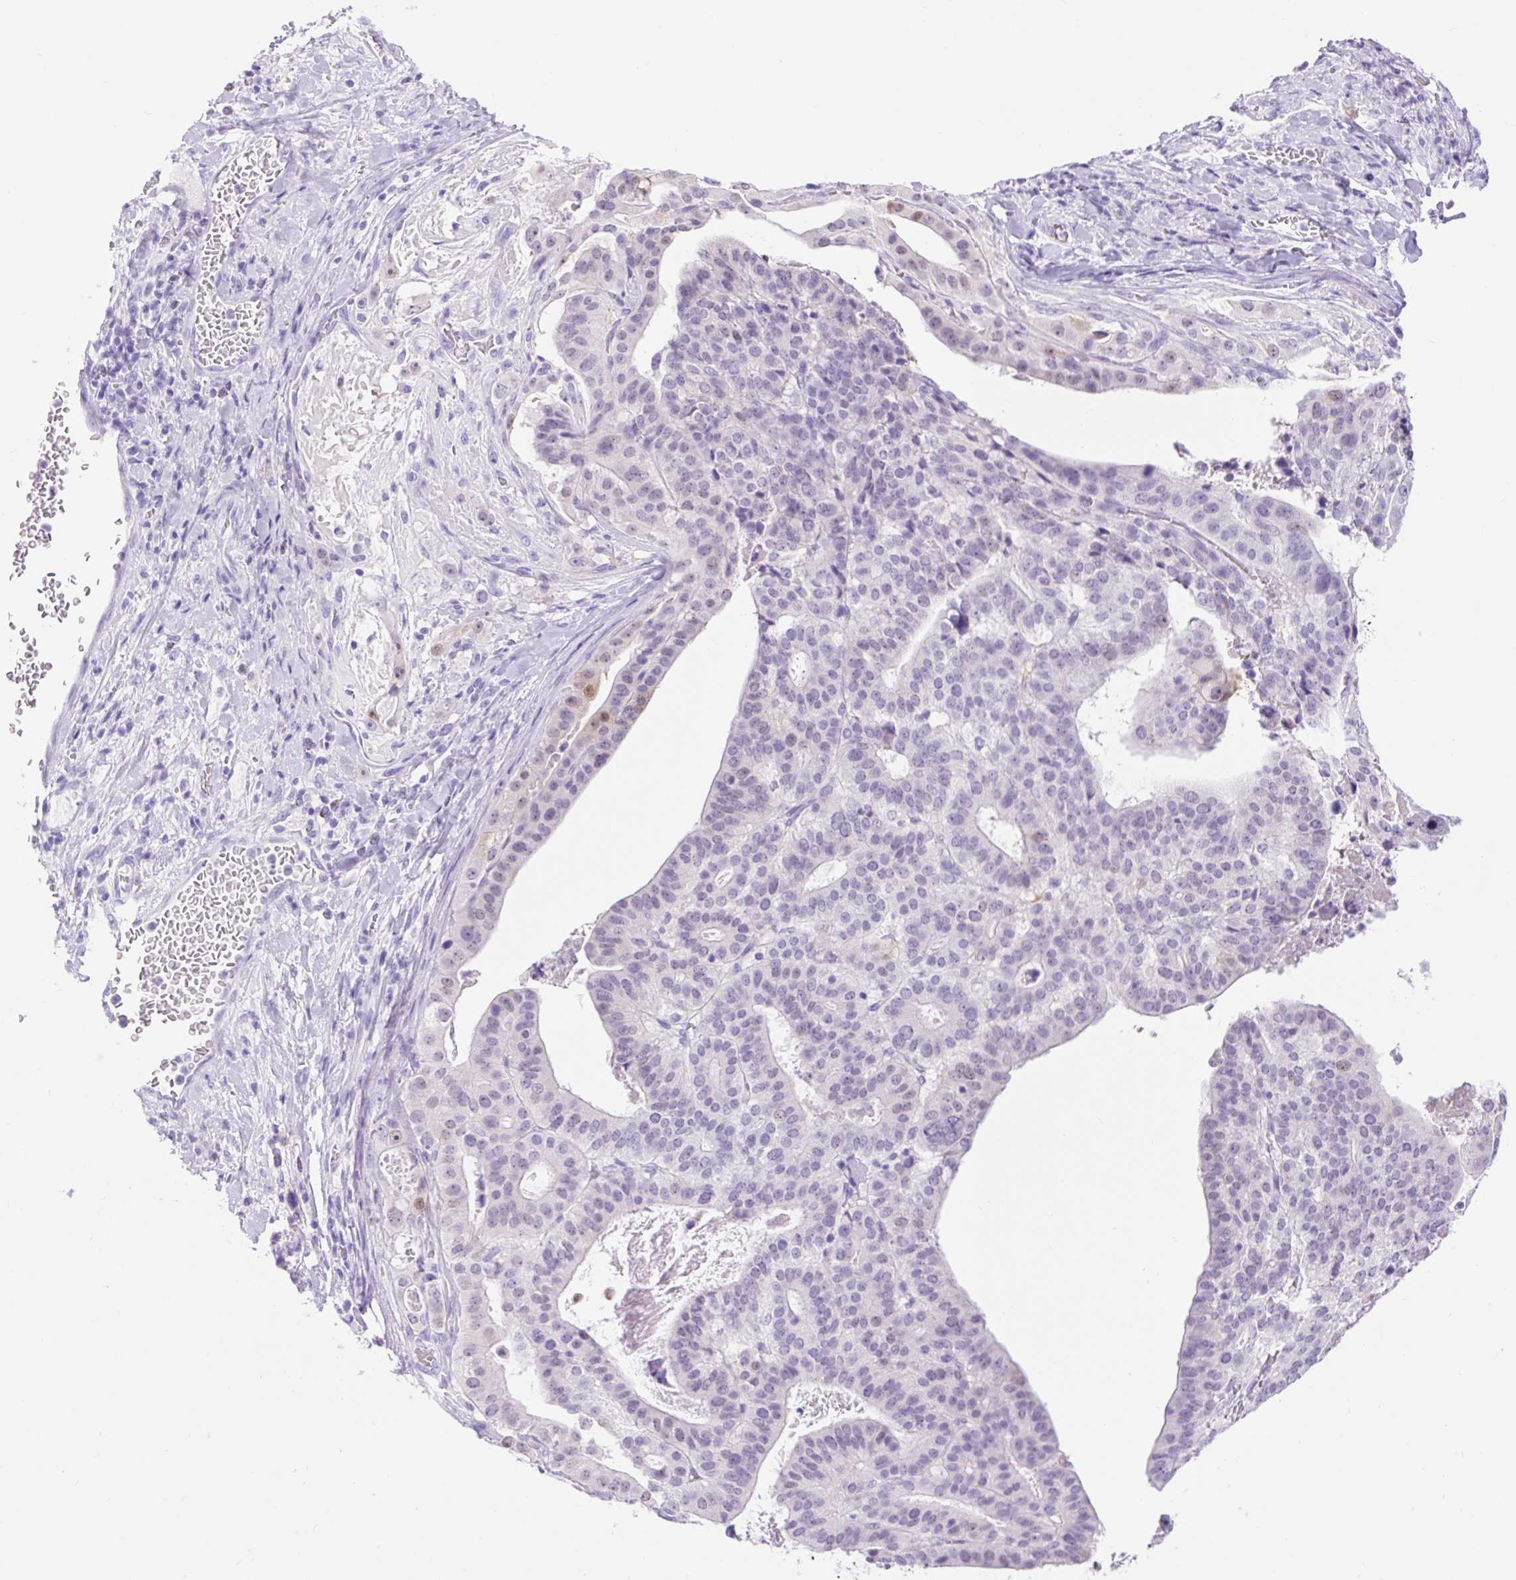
{"staining": {"intensity": "weak", "quantity": "<25%", "location": "nuclear"}, "tissue": "stomach cancer", "cell_type": "Tumor cells", "image_type": "cancer", "snomed": [{"axis": "morphology", "description": "Adenocarcinoma, NOS"}, {"axis": "topography", "description": "Stomach"}], "caption": "Immunohistochemistry micrograph of neoplastic tissue: stomach cancer (adenocarcinoma) stained with DAB demonstrates no significant protein staining in tumor cells.", "gene": "SLC25A40", "patient": {"sex": "male", "age": 48}}